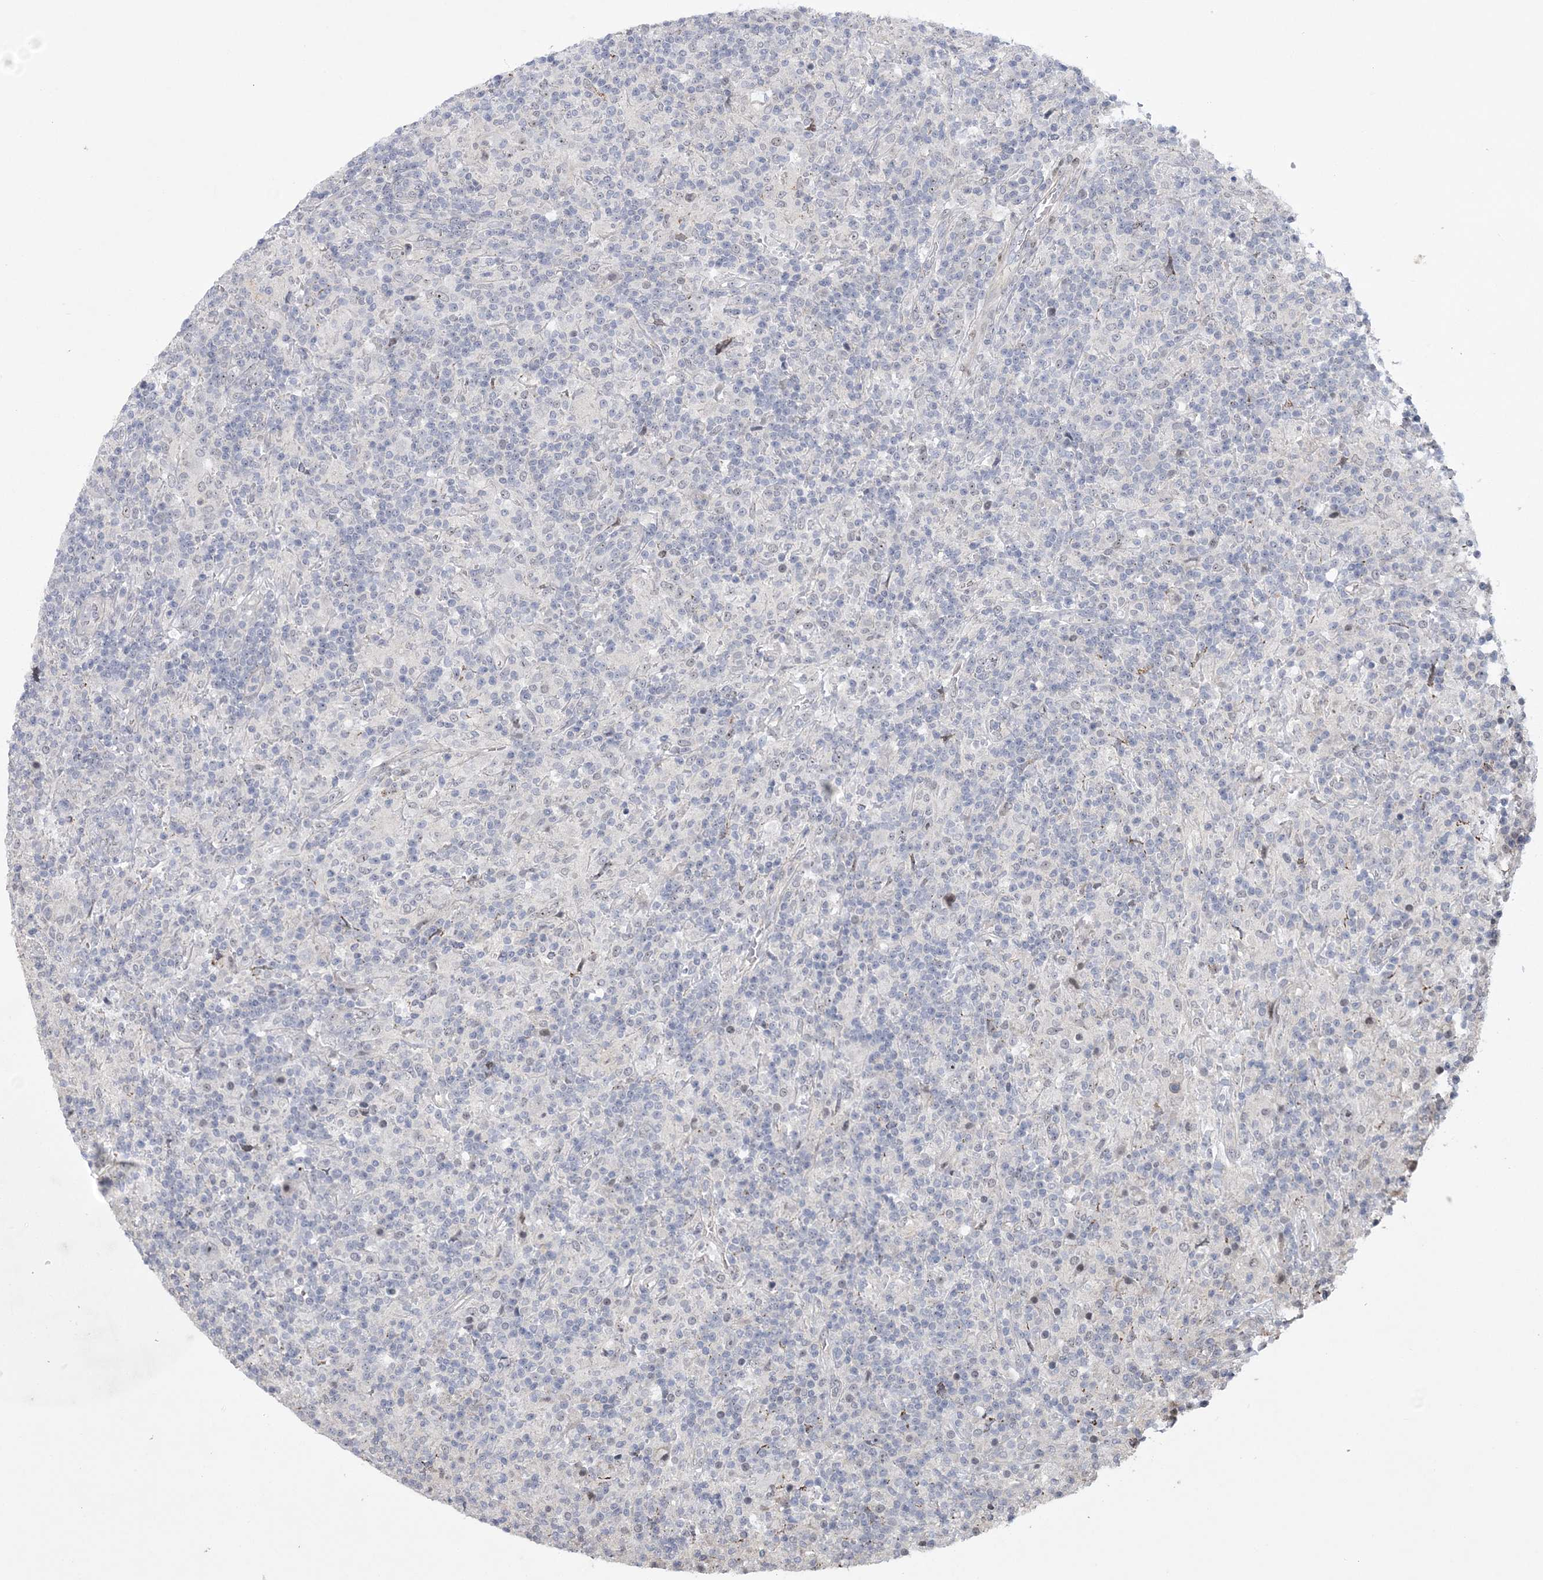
{"staining": {"intensity": "negative", "quantity": "none", "location": "none"}, "tissue": "lymphoma", "cell_type": "Tumor cells", "image_type": "cancer", "snomed": [{"axis": "morphology", "description": "Hodgkin's disease, NOS"}, {"axis": "topography", "description": "Lymph node"}], "caption": "IHC histopathology image of neoplastic tissue: Hodgkin's disease stained with DAB (3,3'-diaminobenzidine) reveals no significant protein staining in tumor cells.", "gene": "HOMEZ", "patient": {"sex": "male", "age": 70}}